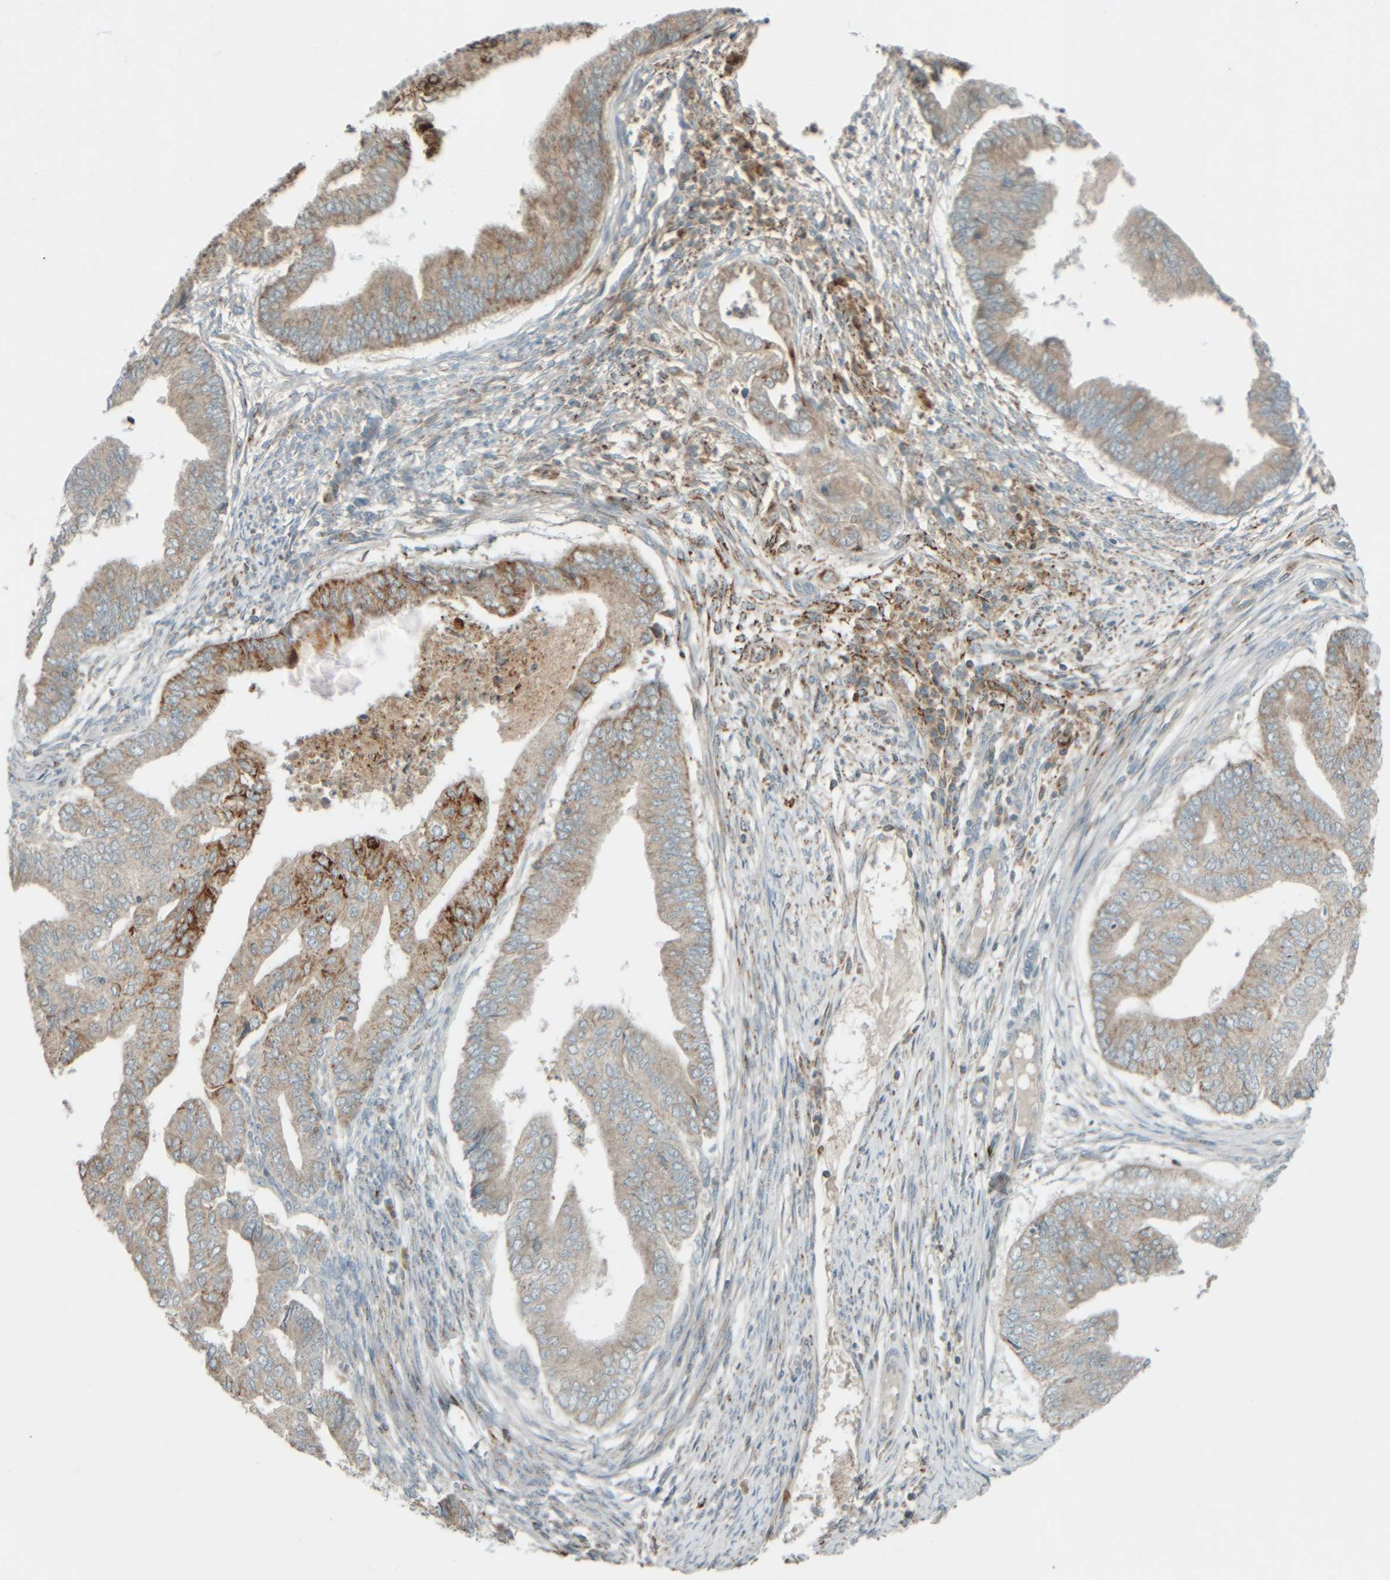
{"staining": {"intensity": "moderate", "quantity": "<25%", "location": "cytoplasmic/membranous"}, "tissue": "endometrial cancer", "cell_type": "Tumor cells", "image_type": "cancer", "snomed": [{"axis": "morphology", "description": "Polyp, NOS"}, {"axis": "morphology", "description": "Adenocarcinoma, NOS"}, {"axis": "morphology", "description": "Adenoma, NOS"}, {"axis": "topography", "description": "Endometrium"}], "caption": "This is an image of immunohistochemistry staining of polyp (endometrial), which shows moderate staining in the cytoplasmic/membranous of tumor cells.", "gene": "SPAG5", "patient": {"sex": "female", "age": 79}}